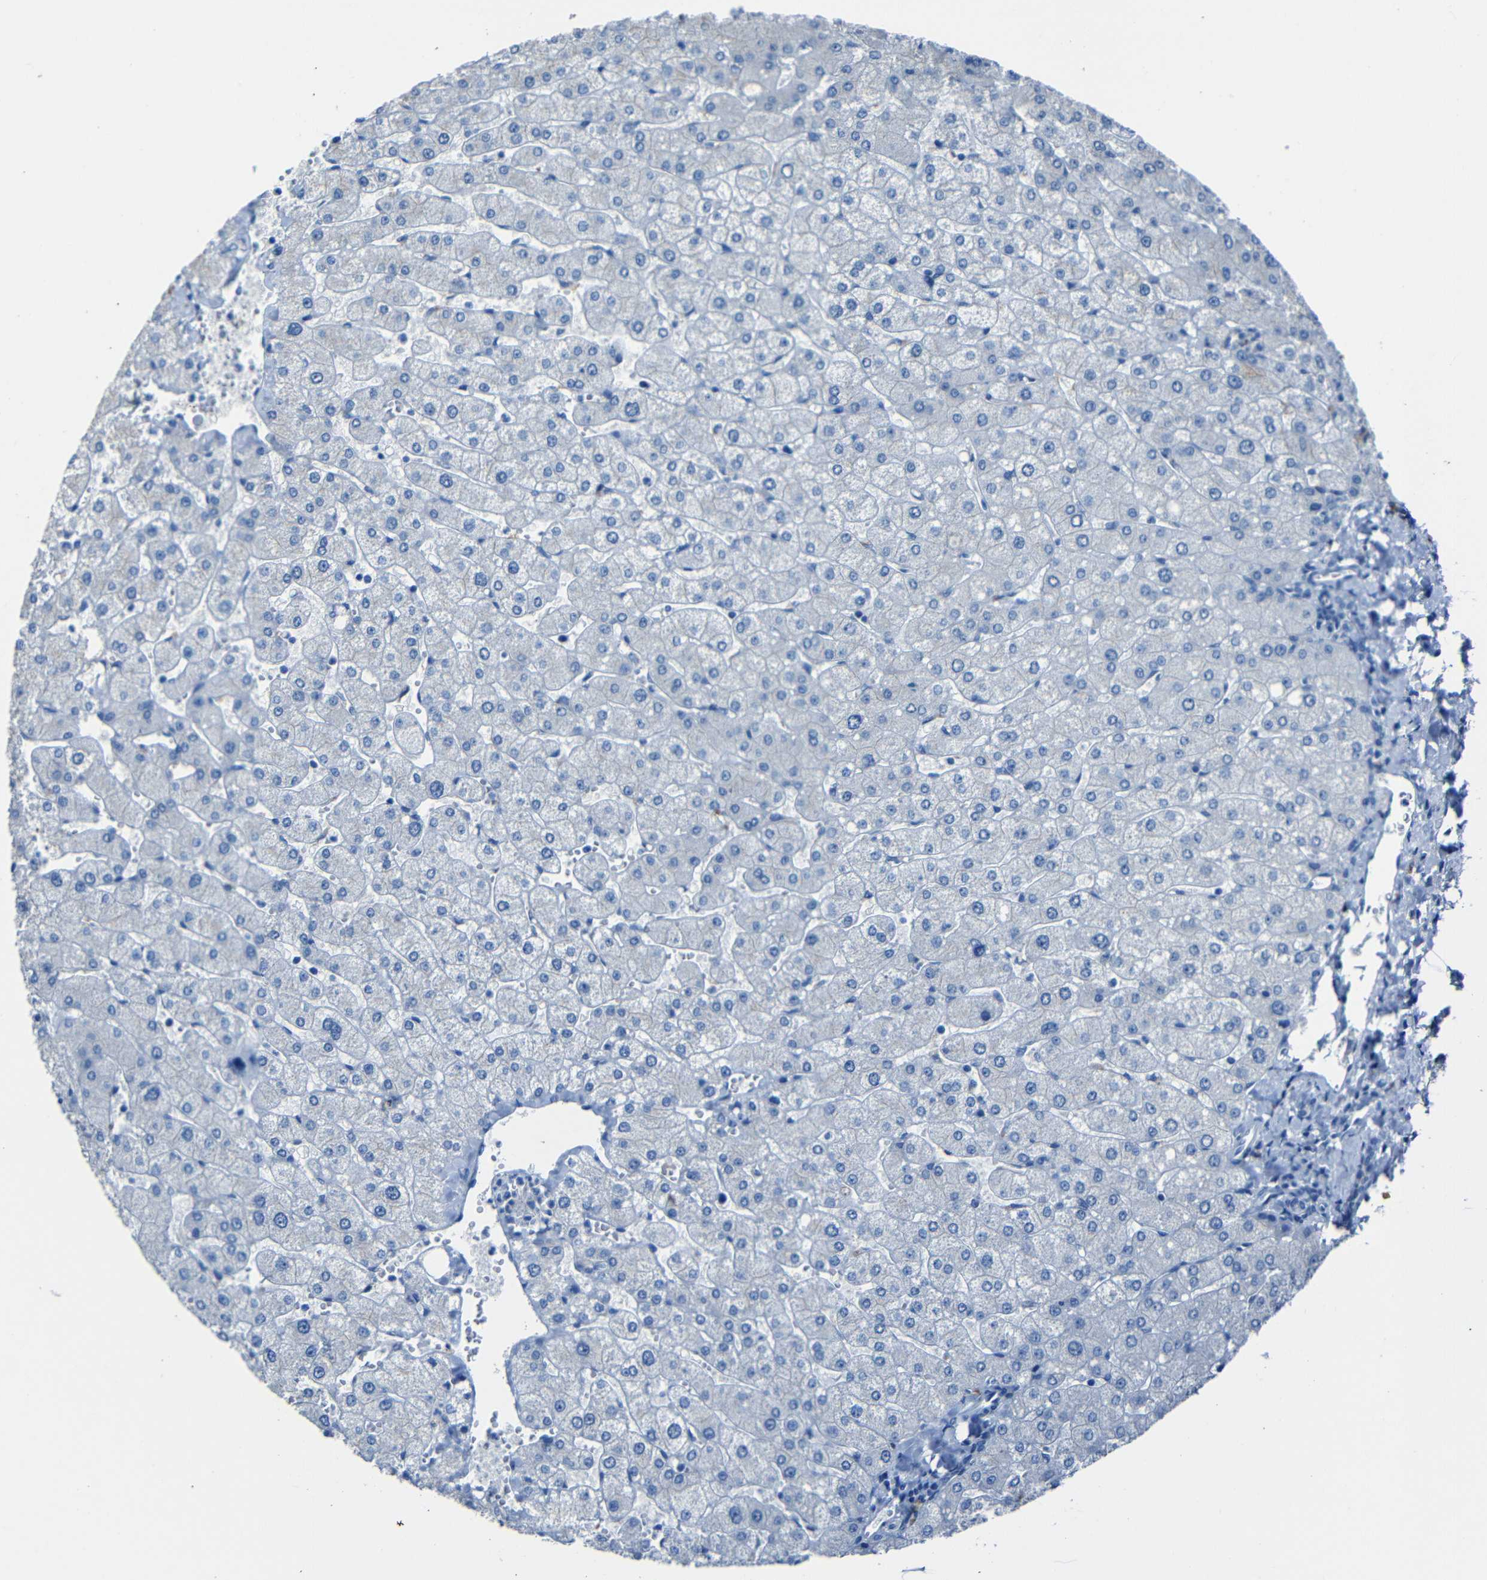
{"staining": {"intensity": "negative", "quantity": "none", "location": "none"}, "tissue": "liver", "cell_type": "Cholangiocytes", "image_type": "normal", "snomed": [{"axis": "morphology", "description": "Normal tissue, NOS"}, {"axis": "topography", "description": "Liver"}], "caption": "High magnification brightfield microscopy of normal liver stained with DAB (3,3'-diaminobenzidine) (brown) and counterstained with hematoxylin (blue): cholangiocytes show no significant positivity. Nuclei are stained in blue.", "gene": "CLDN11", "patient": {"sex": "male", "age": 55}}